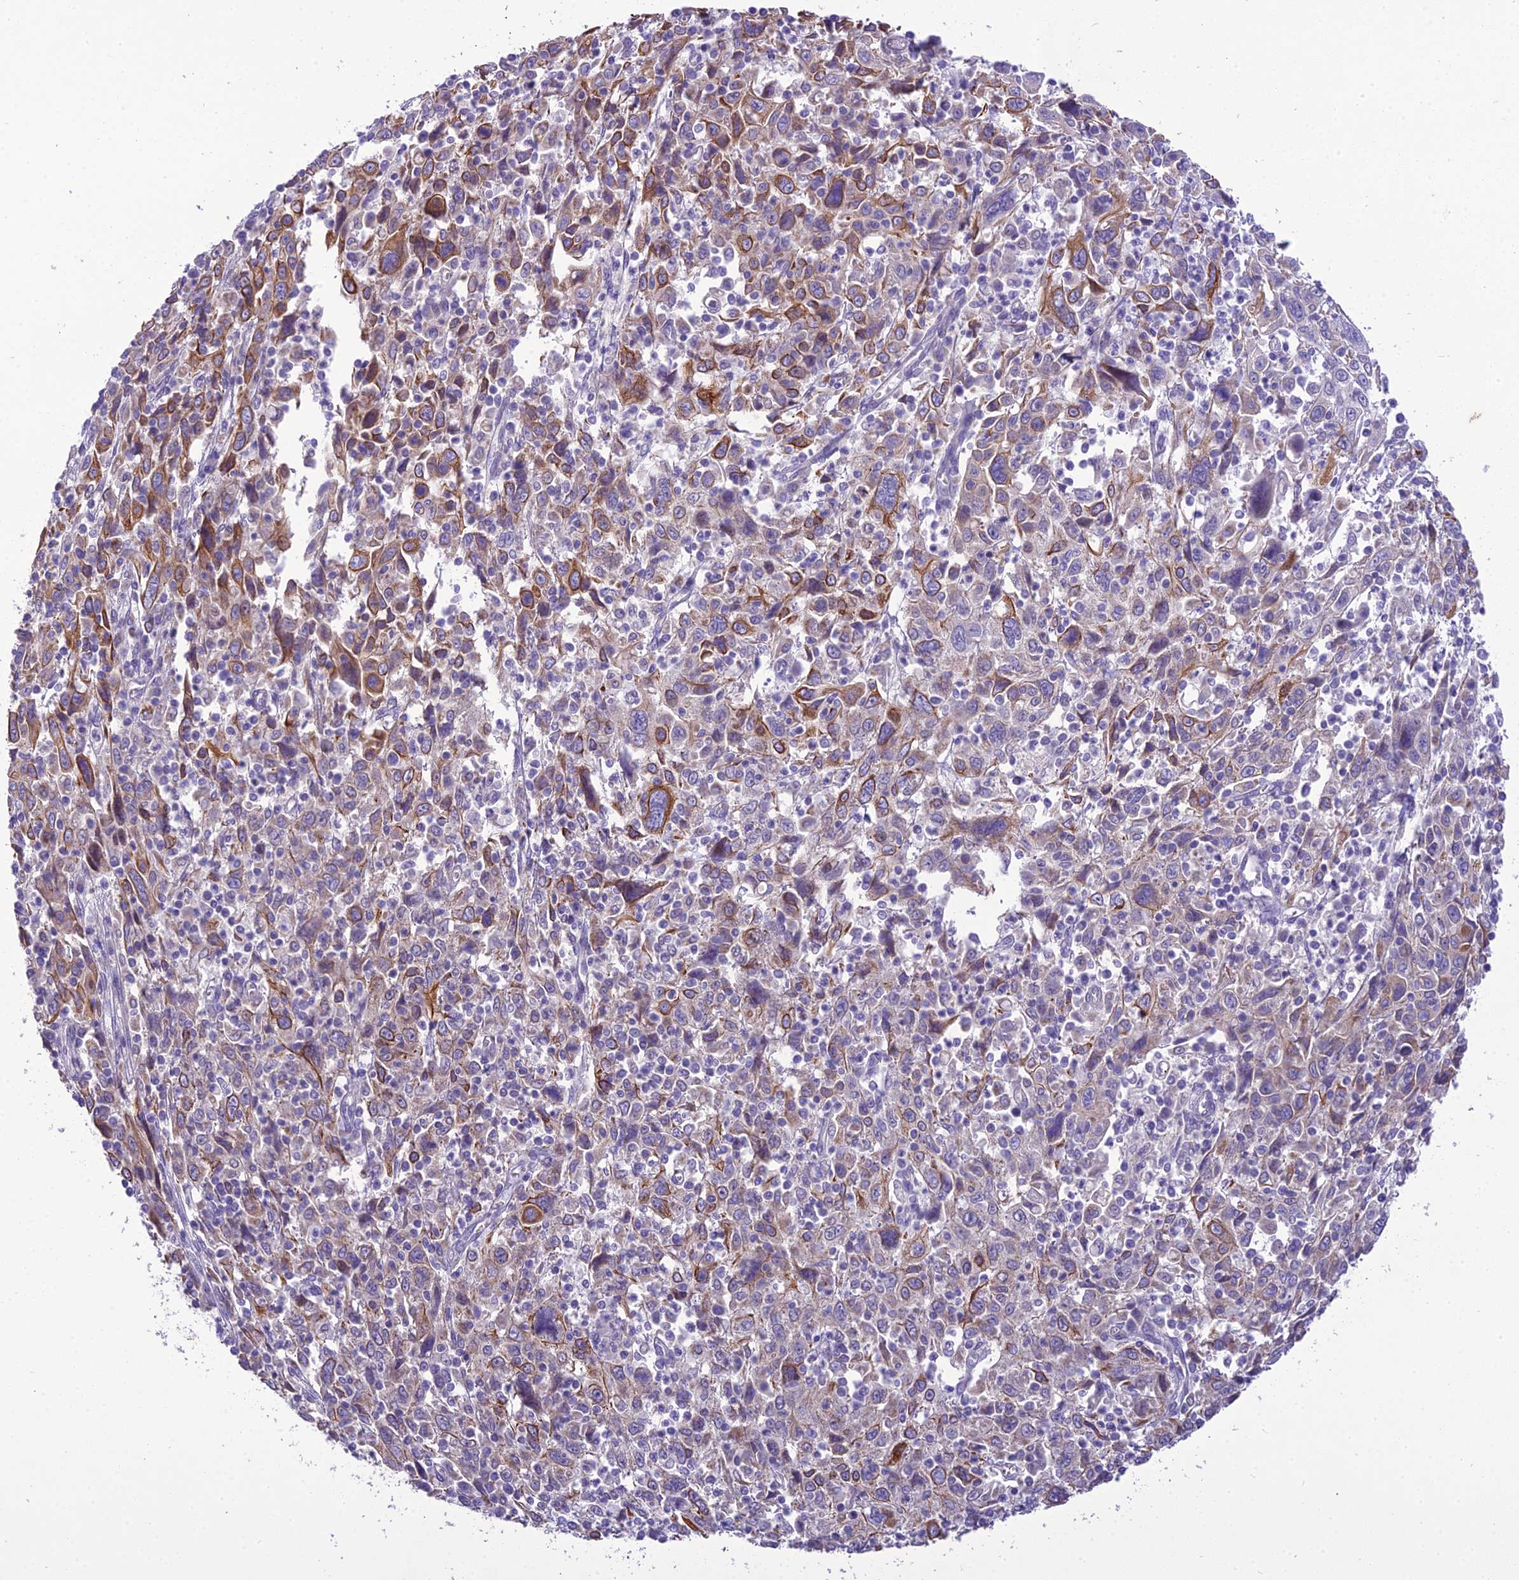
{"staining": {"intensity": "moderate", "quantity": "<25%", "location": "cytoplasmic/membranous"}, "tissue": "cervical cancer", "cell_type": "Tumor cells", "image_type": "cancer", "snomed": [{"axis": "morphology", "description": "Squamous cell carcinoma, NOS"}, {"axis": "topography", "description": "Cervix"}], "caption": "The image shows staining of cervical squamous cell carcinoma, revealing moderate cytoplasmic/membranous protein expression (brown color) within tumor cells.", "gene": "SCRT1", "patient": {"sex": "female", "age": 46}}